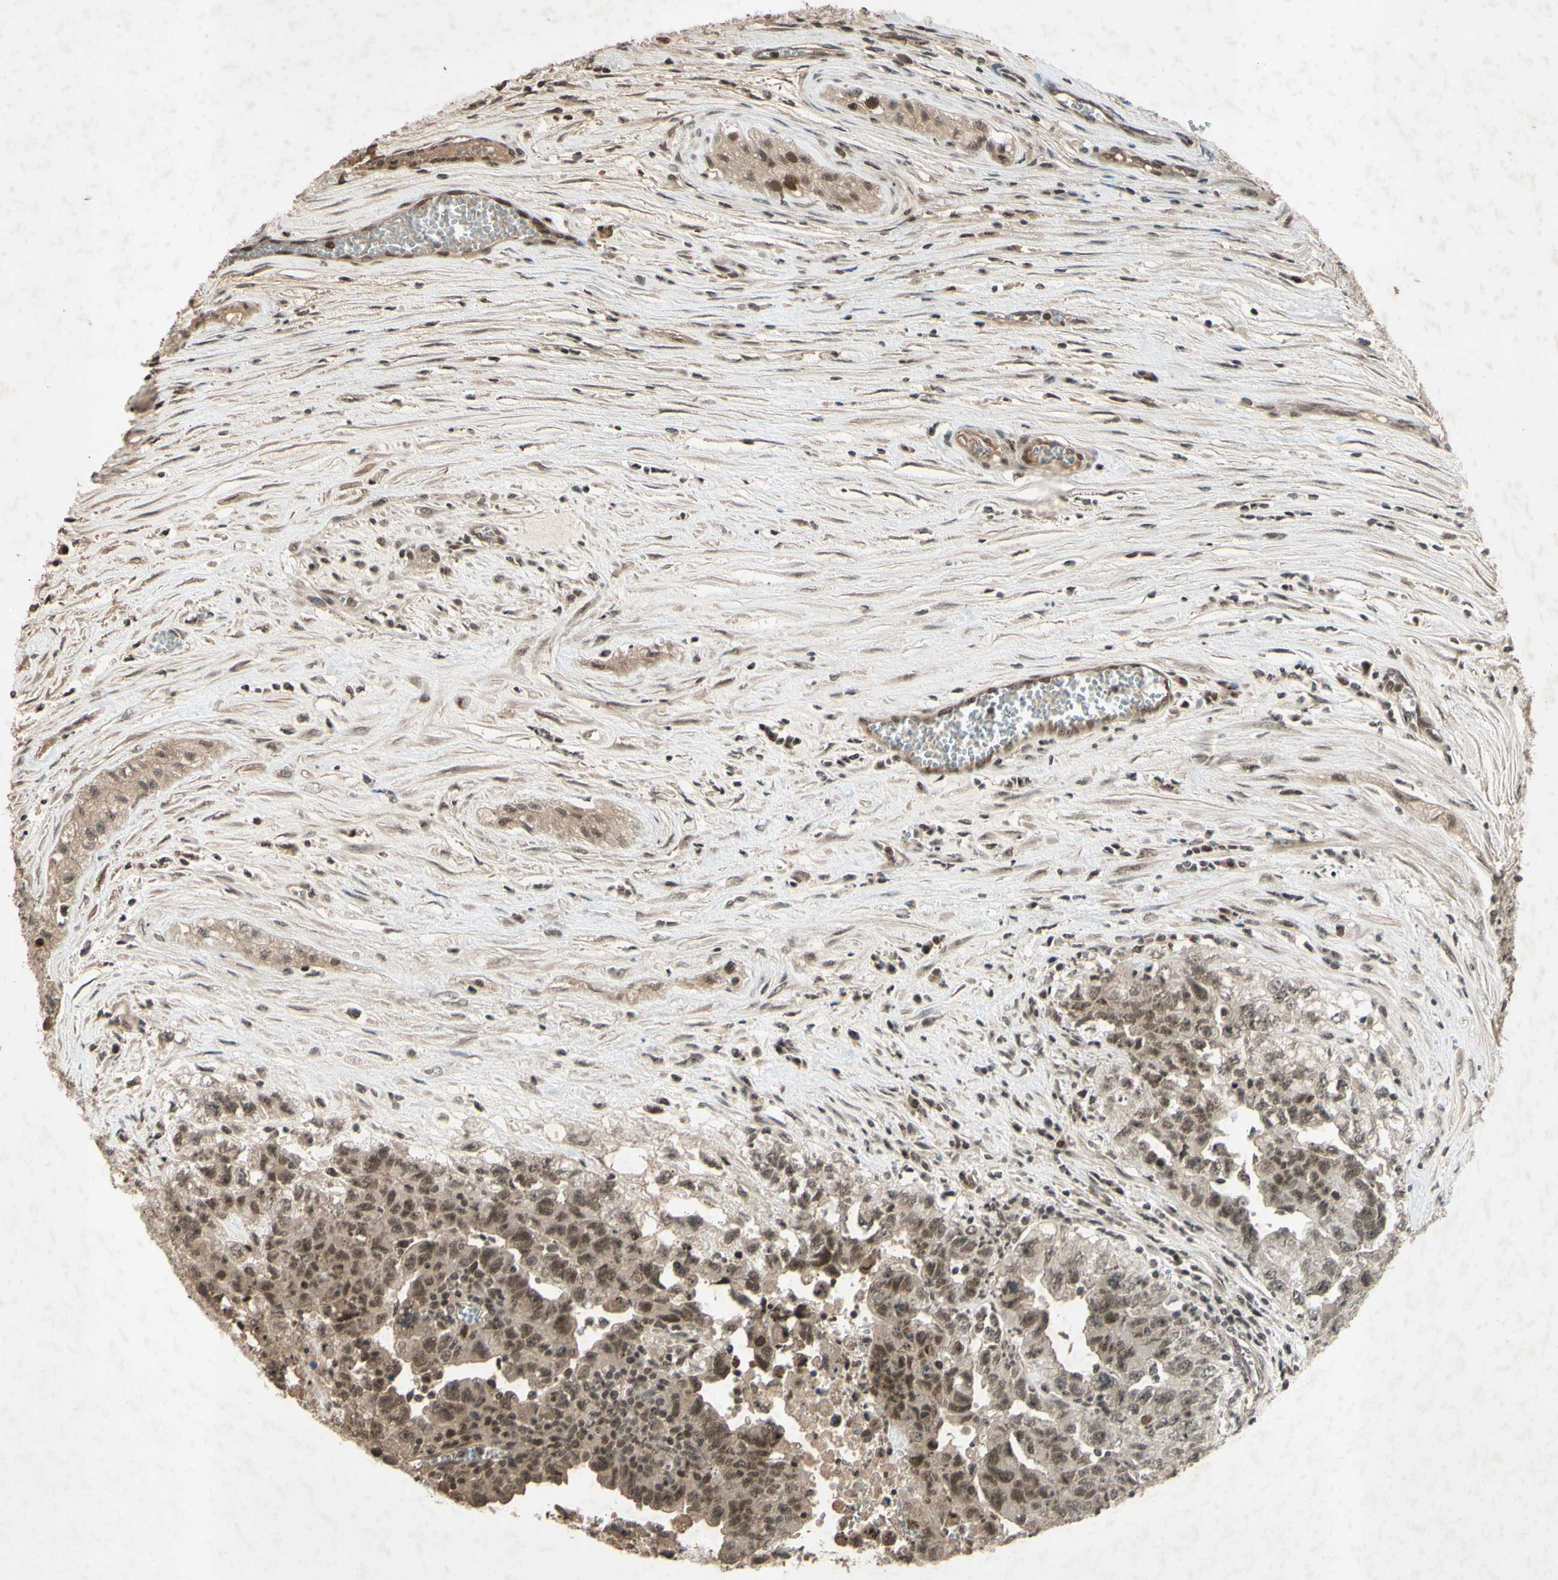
{"staining": {"intensity": "moderate", "quantity": ">75%", "location": "cytoplasmic/membranous,nuclear"}, "tissue": "testis cancer", "cell_type": "Tumor cells", "image_type": "cancer", "snomed": [{"axis": "morphology", "description": "Carcinoma, Embryonal, NOS"}, {"axis": "topography", "description": "Testis"}], "caption": "The histopathology image demonstrates staining of testis embryonal carcinoma, revealing moderate cytoplasmic/membranous and nuclear protein staining (brown color) within tumor cells.", "gene": "SNW1", "patient": {"sex": "male", "age": 28}}